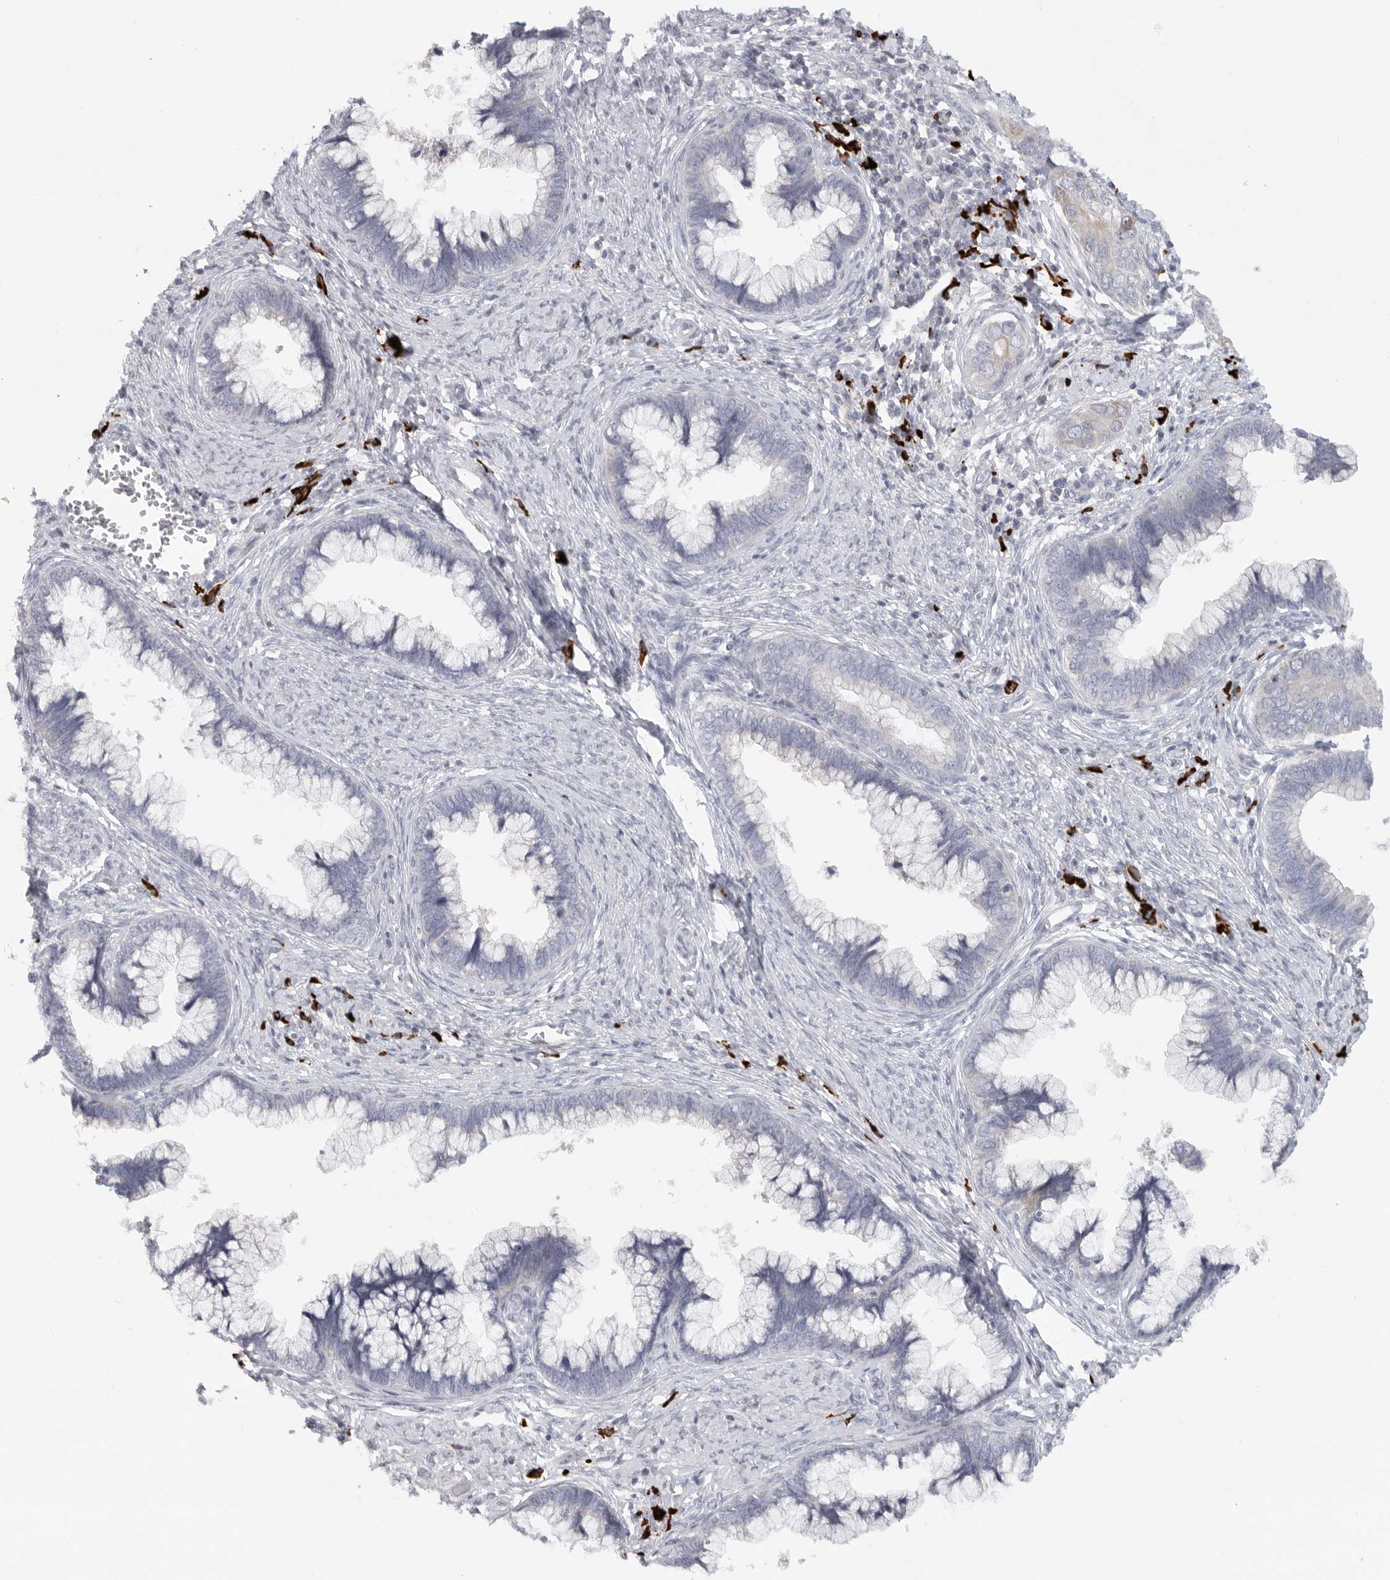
{"staining": {"intensity": "negative", "quantity": "none", "location": "none"}, "tissue": "cervical cancer", "cell_type": "Tumor cells", "image_type": "cancer", "snomed": [{"axis": "morphology", "description": "Adenocarcinoma, NOS"}, {"axis": "topography", "description": "Cervix"}], "caption": "The IHC histopathology image has no significant positivity in tumor cells of cervical cancer (adenocarcinoma) tissue. The staining was performed using DAB to visualize the protein expression in brown, while the nuclei were stained in blue with hematoxylin (Magnification: 20x).", "gene": "TMEM69", "patient": {"sex": "female", "age": 44}}